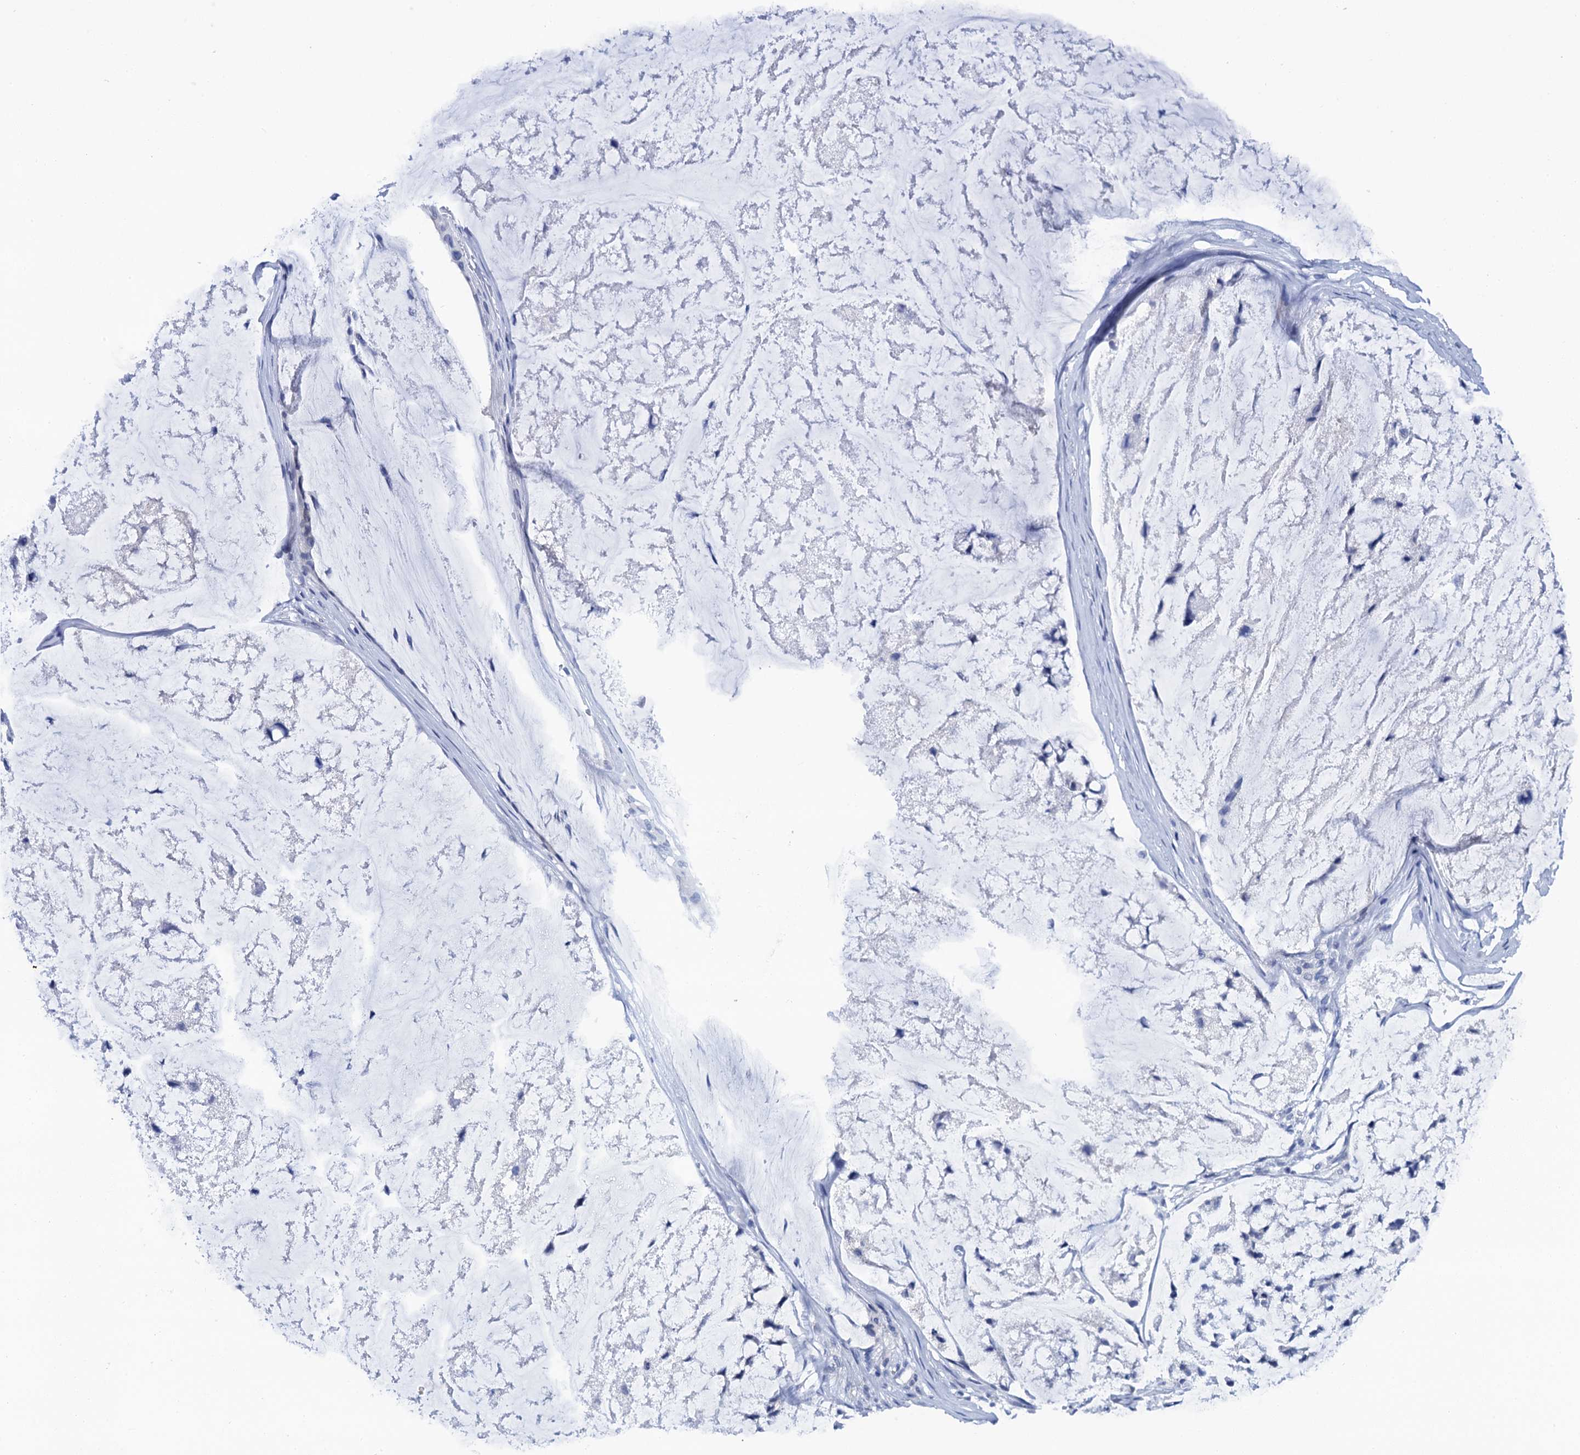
{"staining": {"intensity": "negative", "quantity": "none", "location": "none"}, "tissue": "stomach cancer", "cell_type": "Tumor cells", "image_type": "cancer", "snomed": [{"axis": "morphology", "description": "Adenocarcinoma, NOS"}, {"axis": "topography", "description": "Stomach, lower"}], "caption": "High power microscopy image of an immunohistochemistry image of stomach adenocarcinoma, revealing no significant expression in tumor cells.", "gene": "LYPD3", "patient": {"sex": "male", "age": 67}}